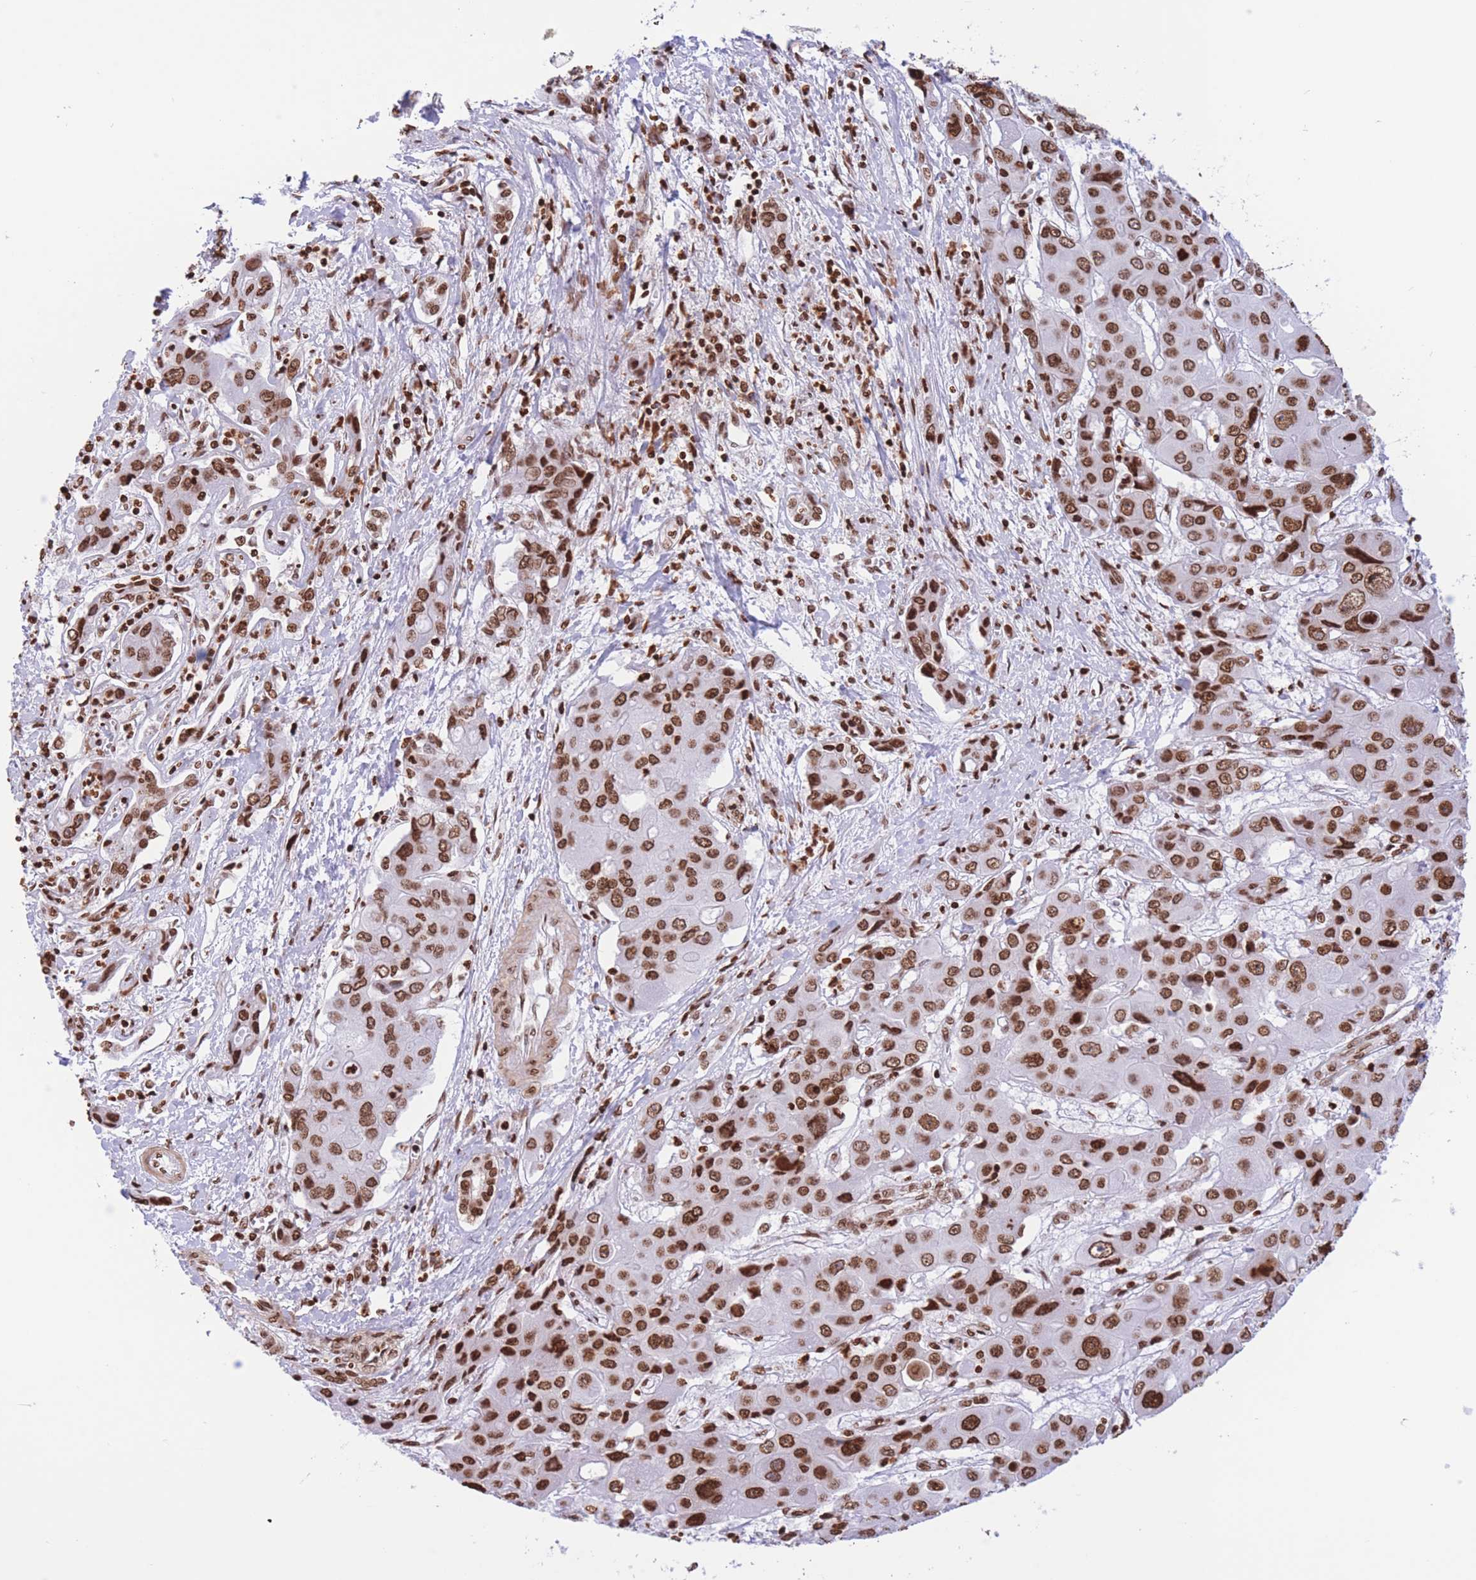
{"staining": {"intensity": "strong", "quantity": ">75%", "location": "nuclear"}, "tissue": "liver cancer", "cell_type": "Tumor cells", "image_type": "cancer", "snomed": [{"axis": "morphology", "description": "Cholangiocarcinoma"}, {"axis": "topography", "description": "Liver"}], "caption": "Liver cancer tissue exhibits strong nuclear staining in about >75% of tumor cells", "gene": "H2BC11", "patient": {"sex": "male", "age": 67}}